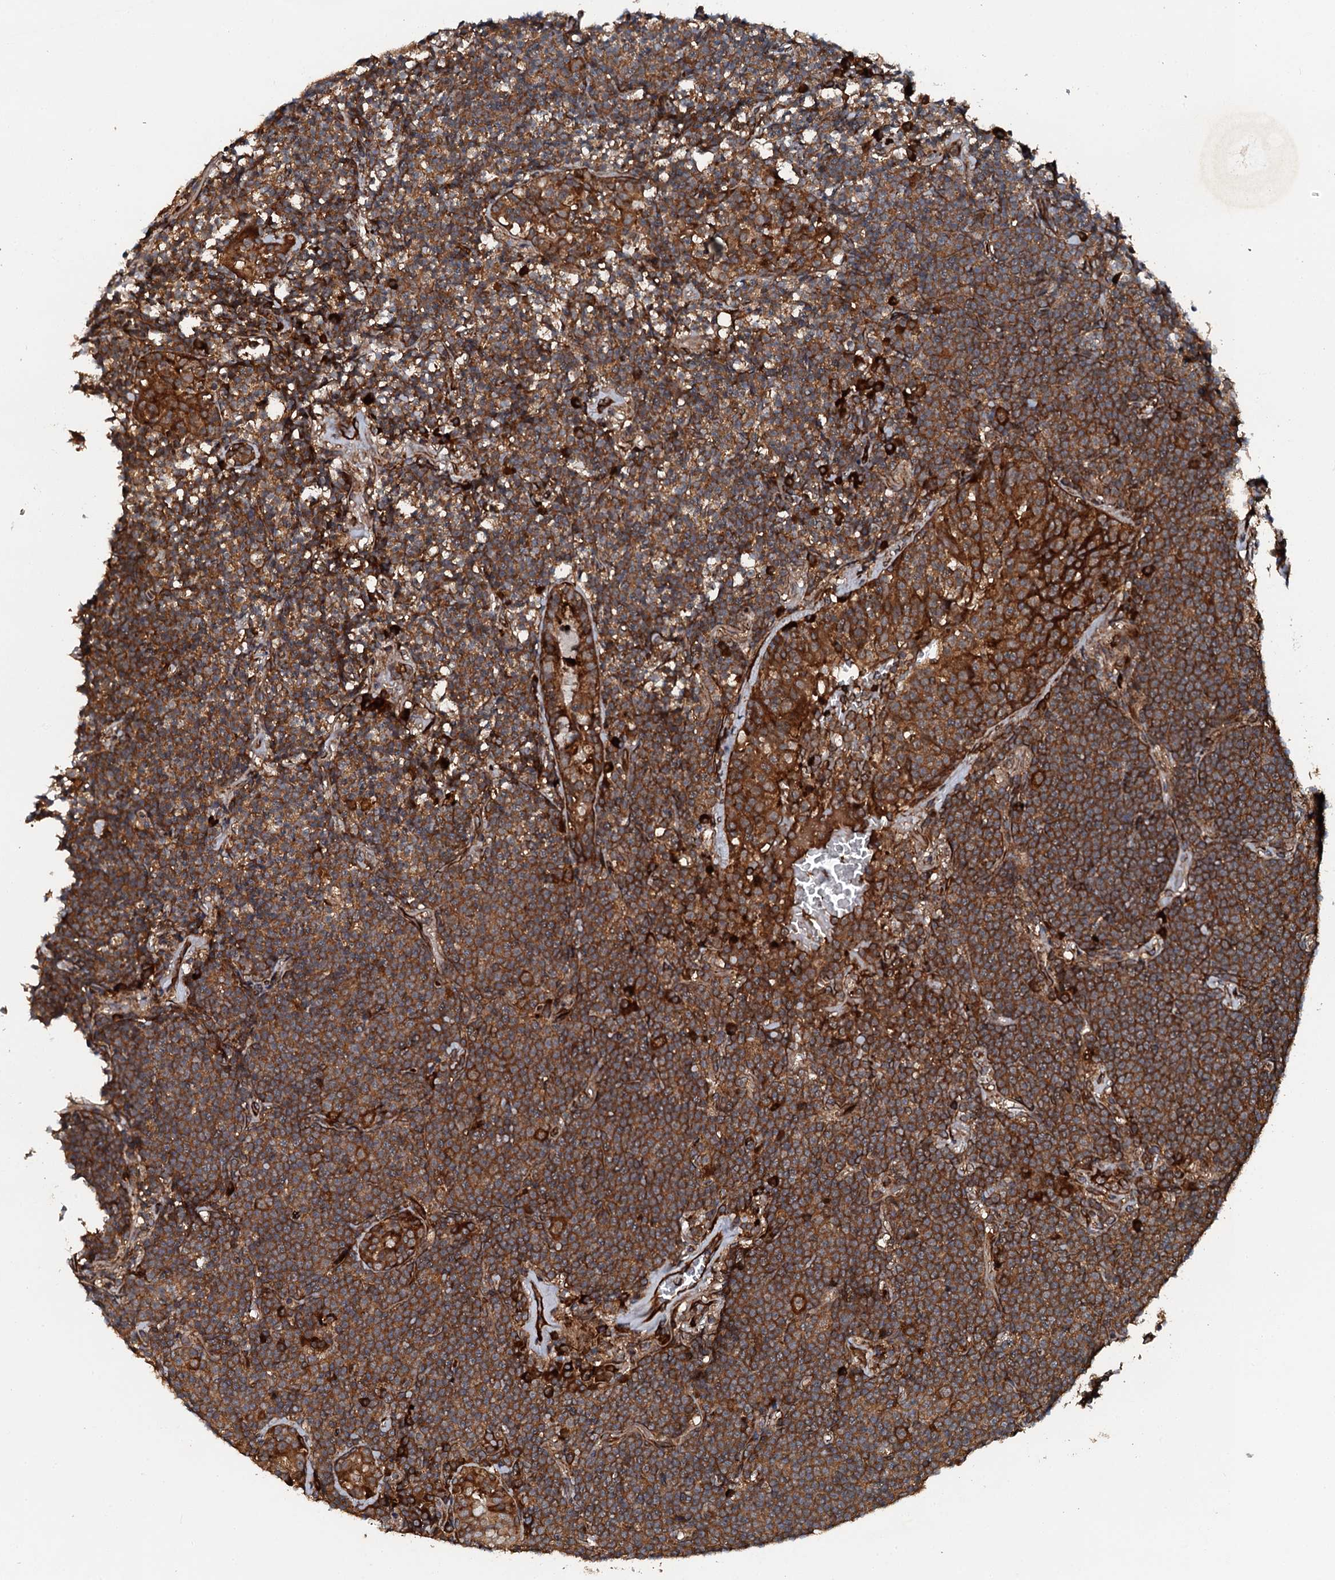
{"staining": {"intensity": "moderate", "quantity": ">75%", "location": "cytoplasmic/membranous"}, "tissue": "lymphoma", "cell_type": "Tumor cells", "image_type": "cancer", "snomed": [{"axis": "morphology", "description": "Malignant lymphoma, non-Hodgkin's type, Low grade"}, {"axis": "topography", "description": "Lung"}], "caption": "A brown stain labels moderate cytoplasmic/membranous positivity of a protein in lymphoma tumor cells. (IHC, brightfield microscopy, high magnification).", "gene": "FLYWCH1", "patient": {"sex": "female", "age": 71}}